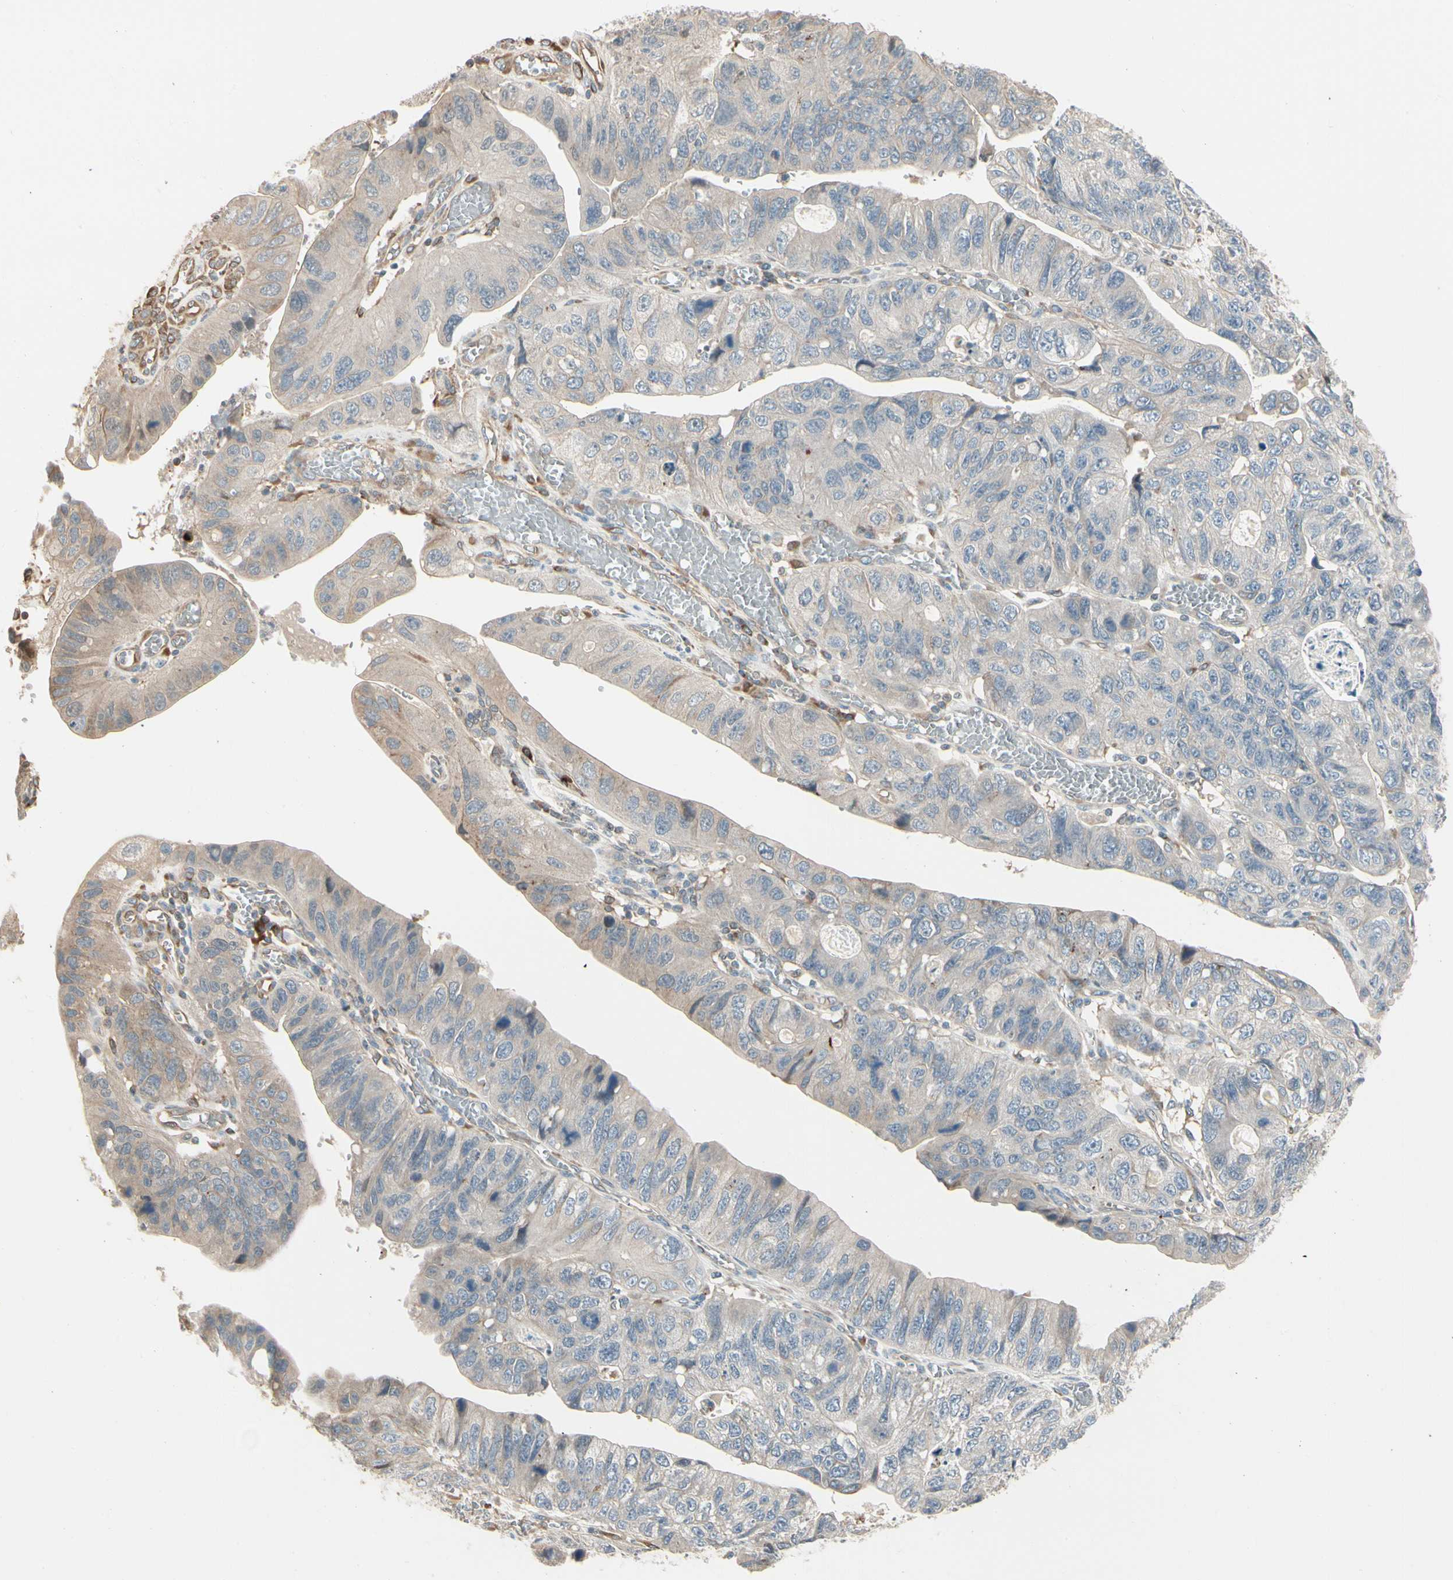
{"staining": {"intensity": "weak", "quantity": ">75%", "location": "cytoplasmic/membranous"}, "tissue": "stomach cancer", "cell_type": "Tumor cells", "image_type": "cancer", "snomed": [{"axis": "morphology", "description": "Adenocarcinoma, NOS"}, {"axis": "topography", "description": "Stomach"}], "caption": "IHC photomicrograph of human stomach cancer (adenocarcinoma) stained for a protein (brown), which exhibits low levels of weak cytoplasmic/membranous staining in approximately >75% of tumor cells.", "gene": "NUCB2", "patient": {"sex": "male", "age": 59}}